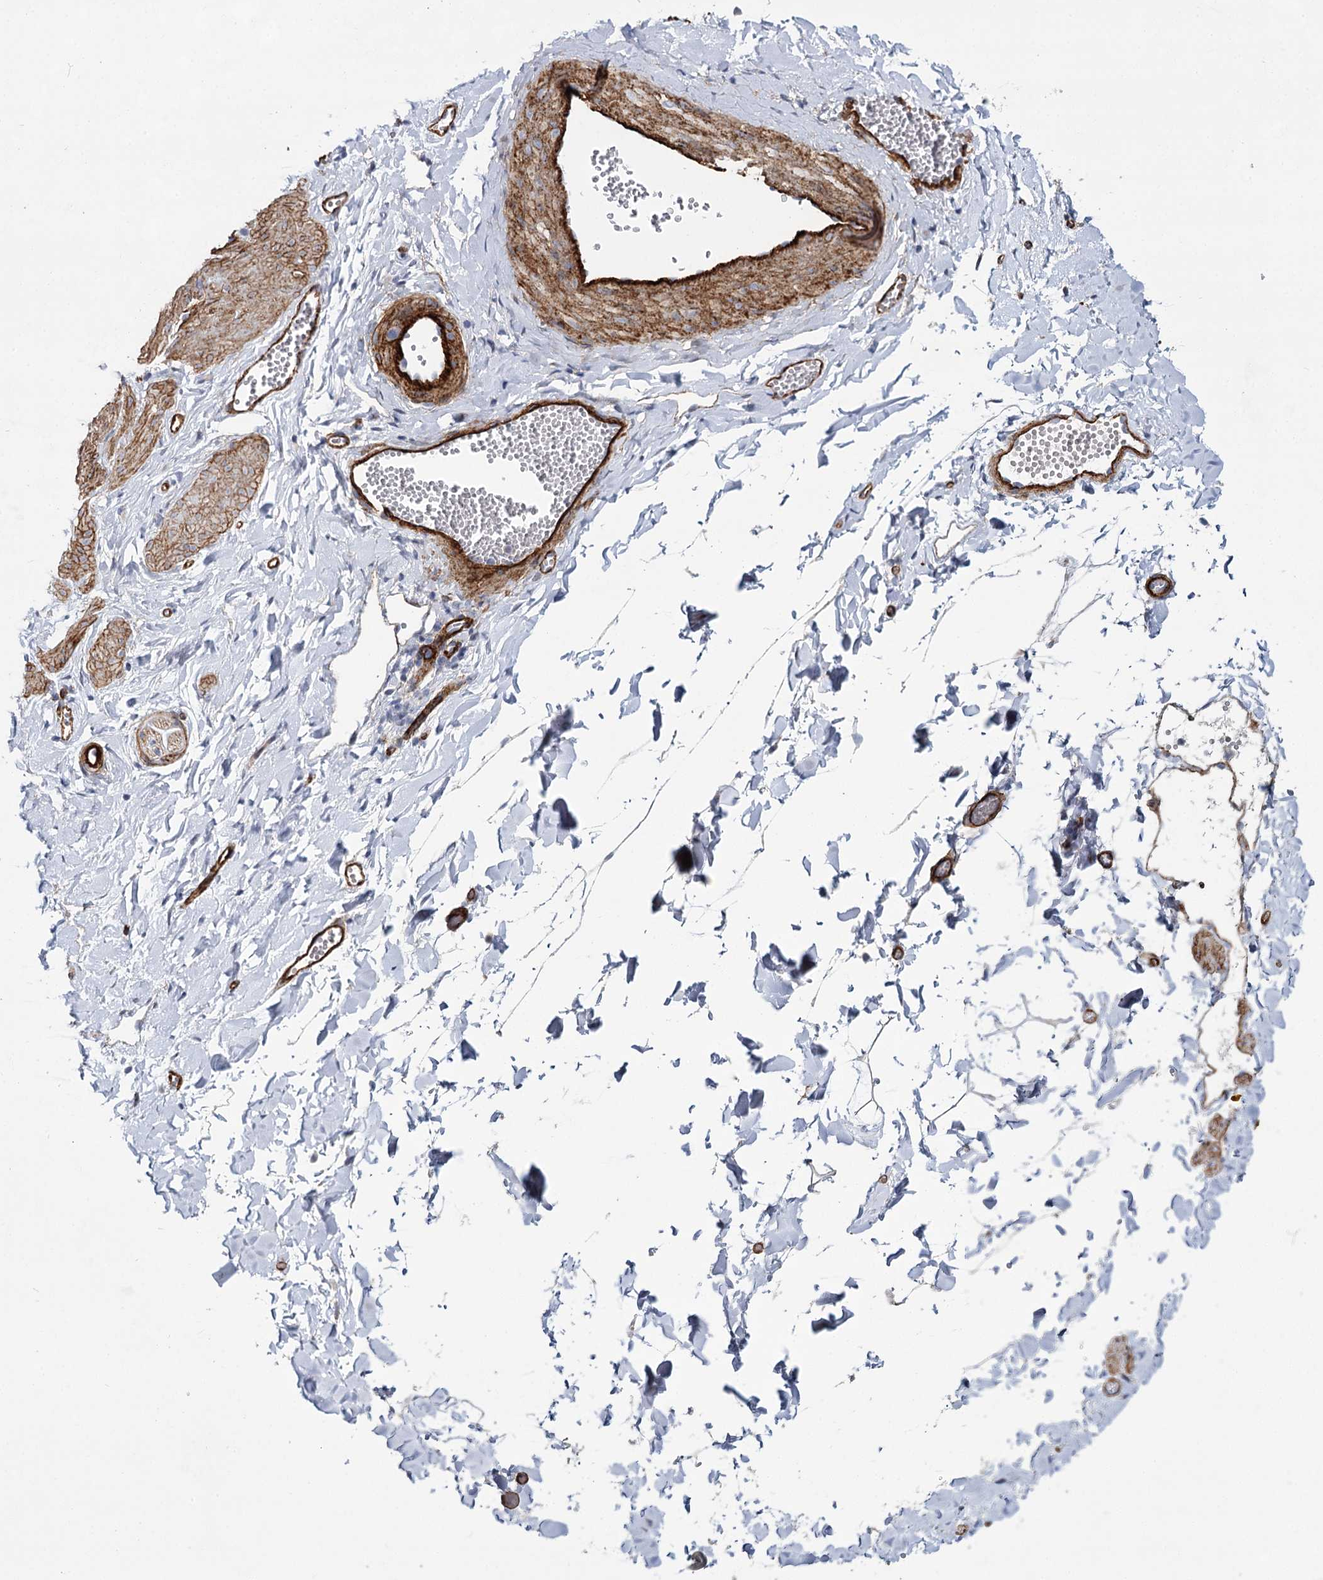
{"staining": {"intensity": "negative", "quantity": "none", "location": "none"}, "tissue": "adipose tissue", "cell_type": "Adipocytes", "image_type": "normal", "snomed": [{"axis": "morphology", "description": "Normal tissue, NOS"}, {"axis": "topography", "description": "Gallbladder"}, {"axis": "topography", "description": "Peripheral nerve tissue"}], "caption": "Adipocytes show no significant protein staining in normal adipose tissue.", "gene": "ATL2", "patient": {"sex": "male", "age": 38}}